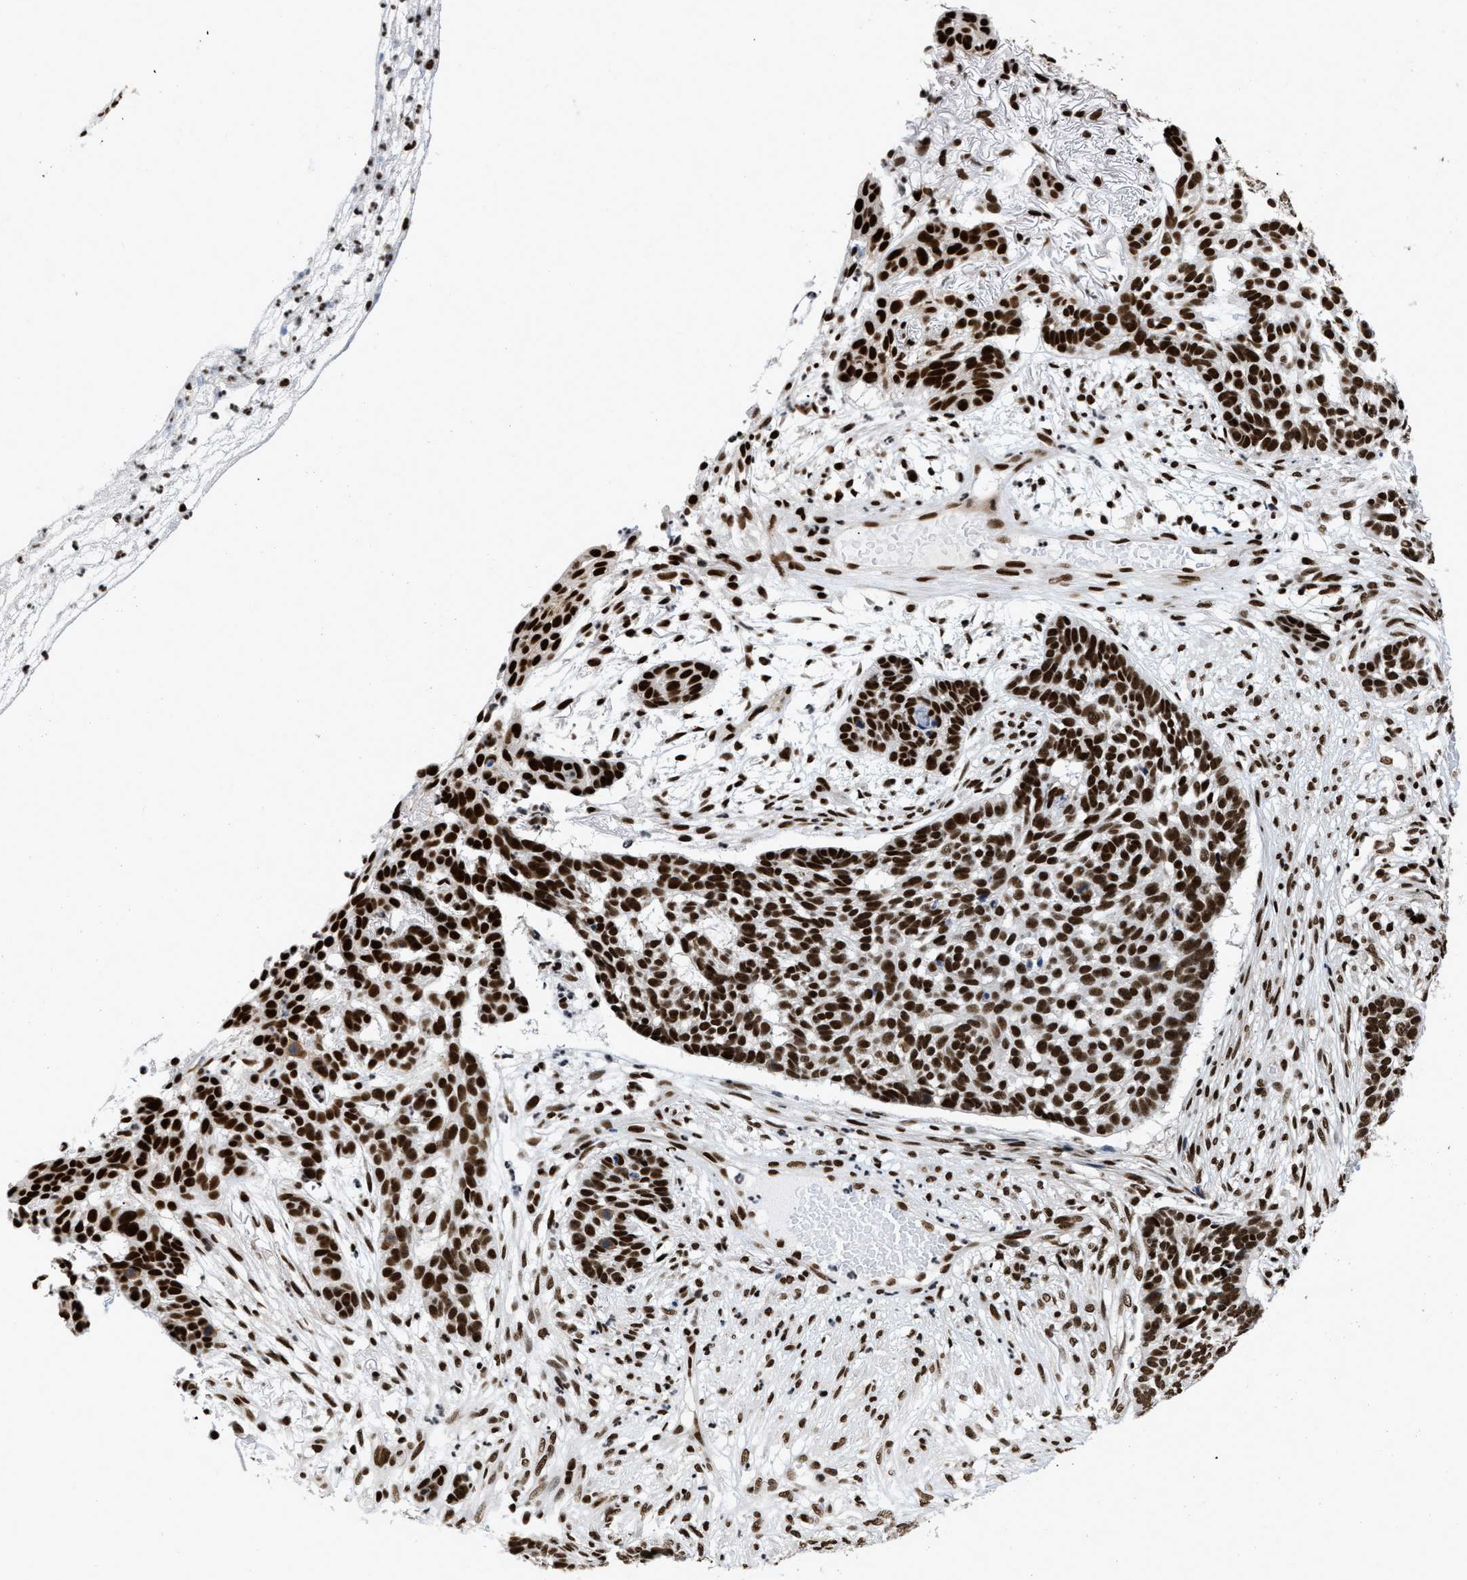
{"staining": {"intensity": "strong", "quantity": ">75%", "location": "nuclear"}, "tissue": "skin cancer", "cell_type": "Tumor cells", "image_type": "cancer", "snomed": [{"axis": "morphology", "description": "Basal cell carcinoma"}, {"axis": "topography", "description": "Skin"}], "caption": "Strong nuclear positivity for a protein is appreciated in about >75% of tumor cells of skin basal cell carcinoma using IHC.", "gene": "CREB1", "patient": {"sex": "male", "age": 85}}